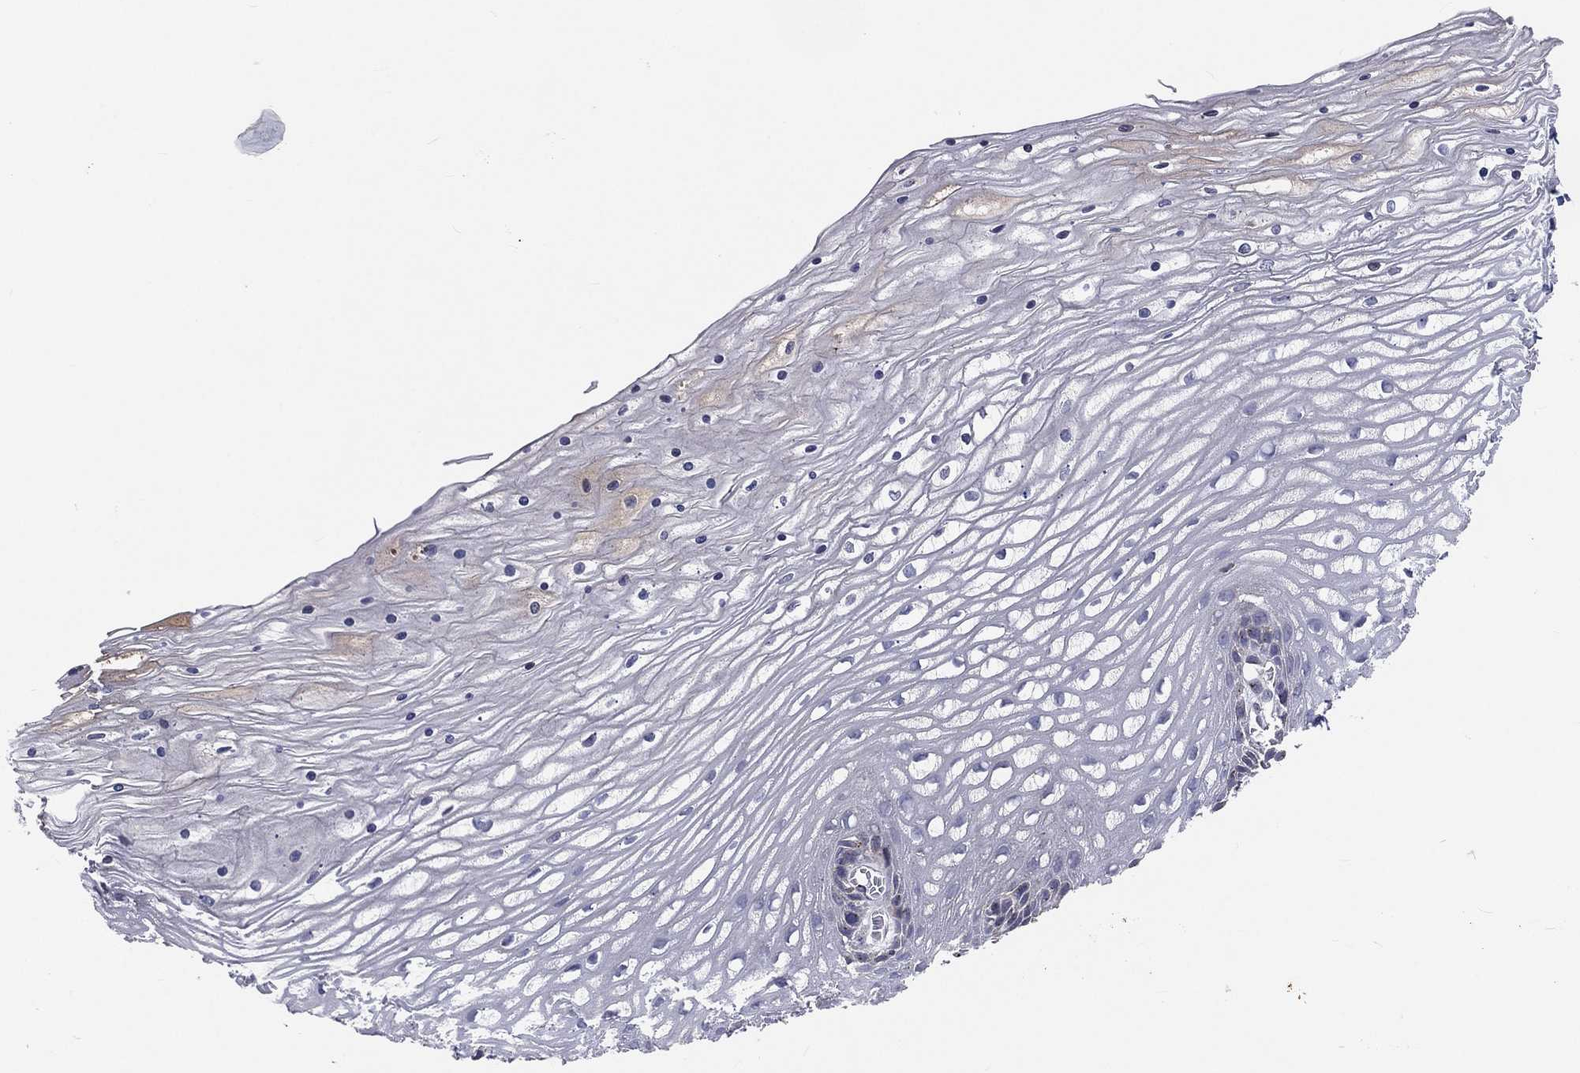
{"staining": {"intensity": "moderate", "quantity": "<25%", "location": "cytoplasmic/membranous"}, "tissue": "cervix", "cell_type": "Glandular cells", "image_type": "normal", "snomed": [{"axis": "morphology", "description": "Normal tissue, NOS"}, {"axis": "topography", "description": "Cervix"}], "caption": "Benign cervix exhibits moderate cytoplasmic/membranous positivity in about <25% of glandular cells The staining is performed using DAB (3,3'-diaminobenzidine) brown chromogen to label protein expression. The nuclei are counter-stained blue using hematoxylin..", "gene": "CROCC", "patient": {"sex": "female", "age": 35}}